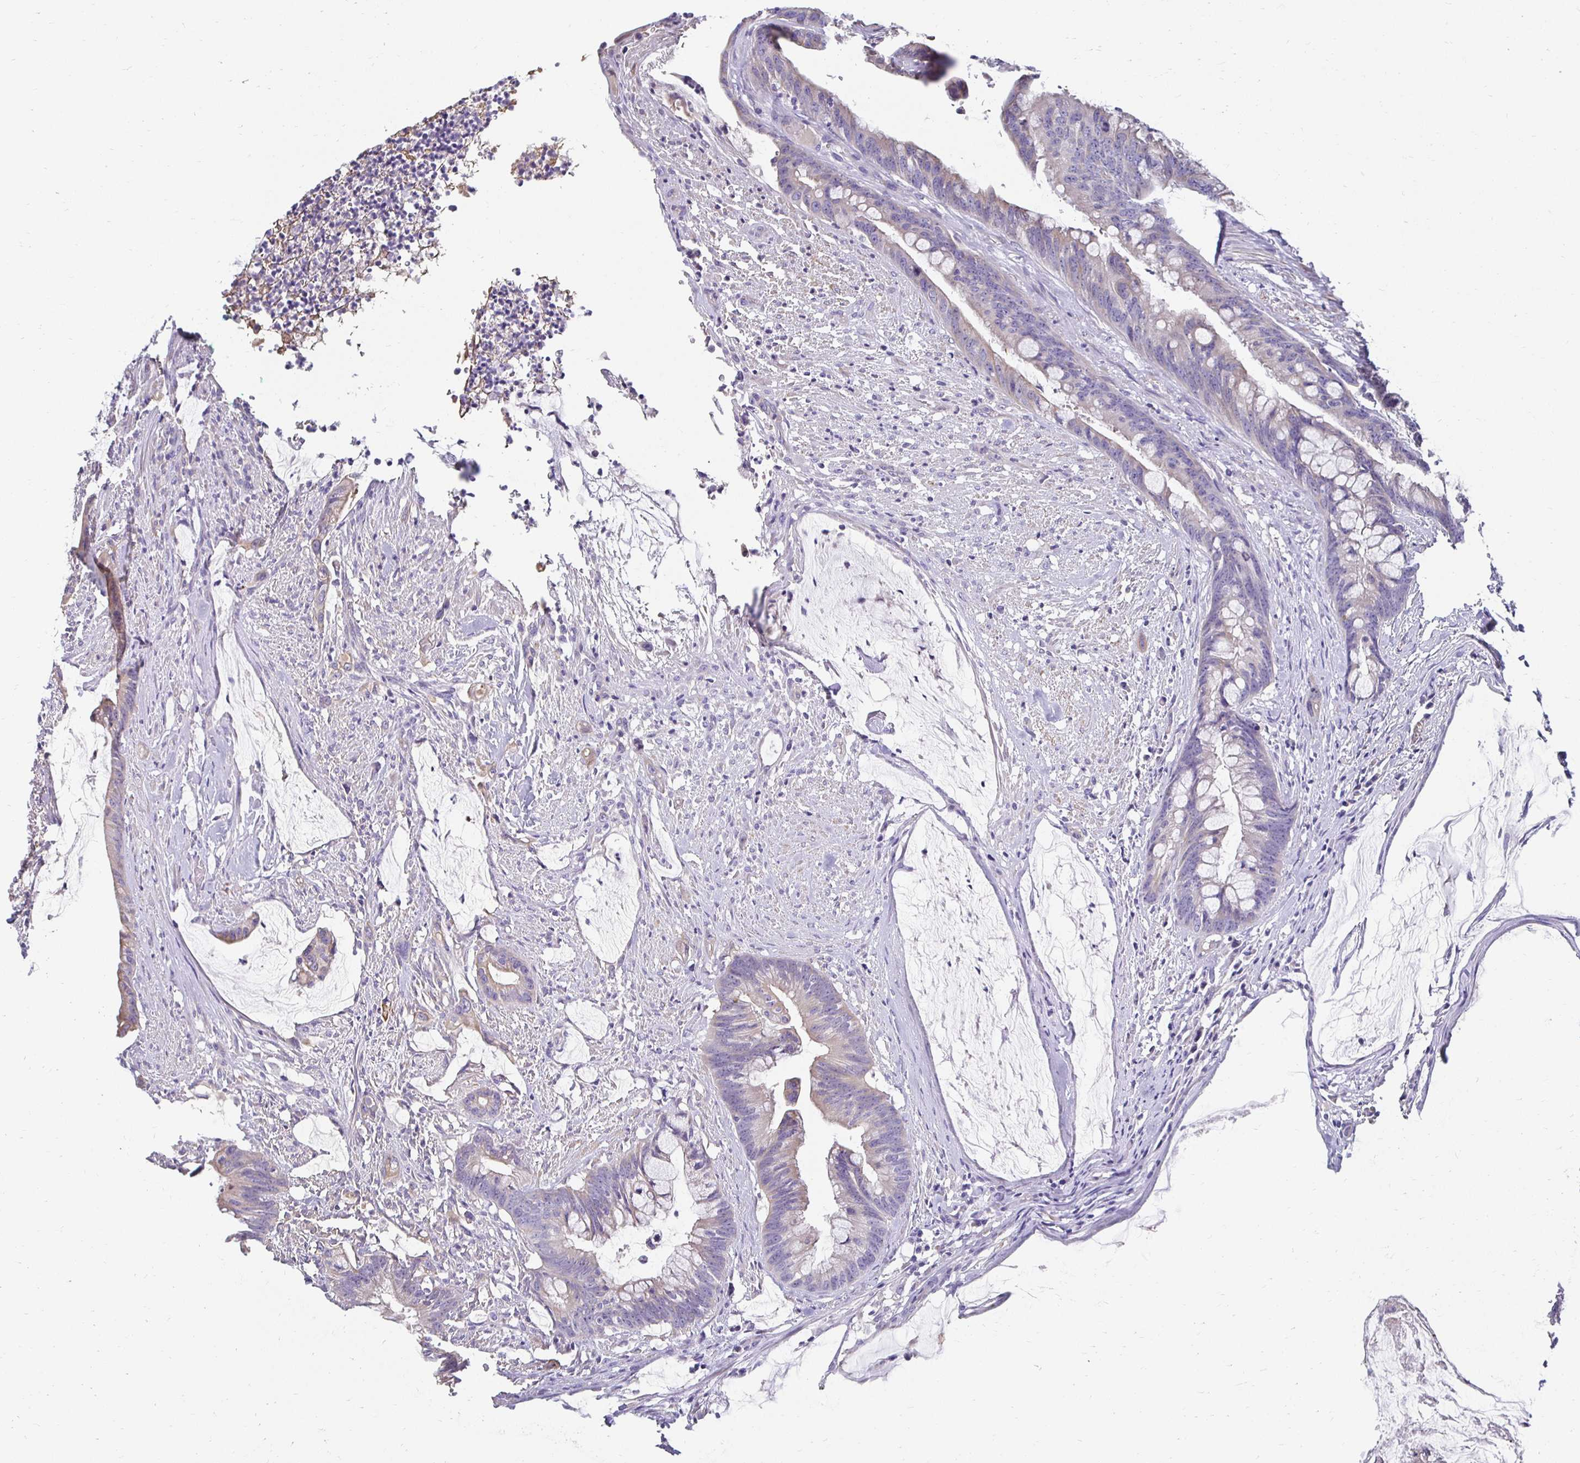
{"staining": {"intensity": "weak", "quantity": "<25%", "location": "cytoplasmic/membranous"}, "tissue": "colorectal cancer", "cell_type": "Tumor cells", "image_type": "cancer", "snomed": [{"axis": "morphology", "description": "Adenocarcinoma, NOS"}, {"axis": "topography", "description": "Colon"}], "caption": "Immunohistochemistry (IHC) micrograph of colorectal adenocarcinoma stained for a protein (brown), which shows no expression in tumor cells. (DAB (3,3'-diaminobenzidine) immunohistochemistry (IHC), high magnification).", "gene": "AKAP6", "patient": {"sex": "male", "age": 62}}